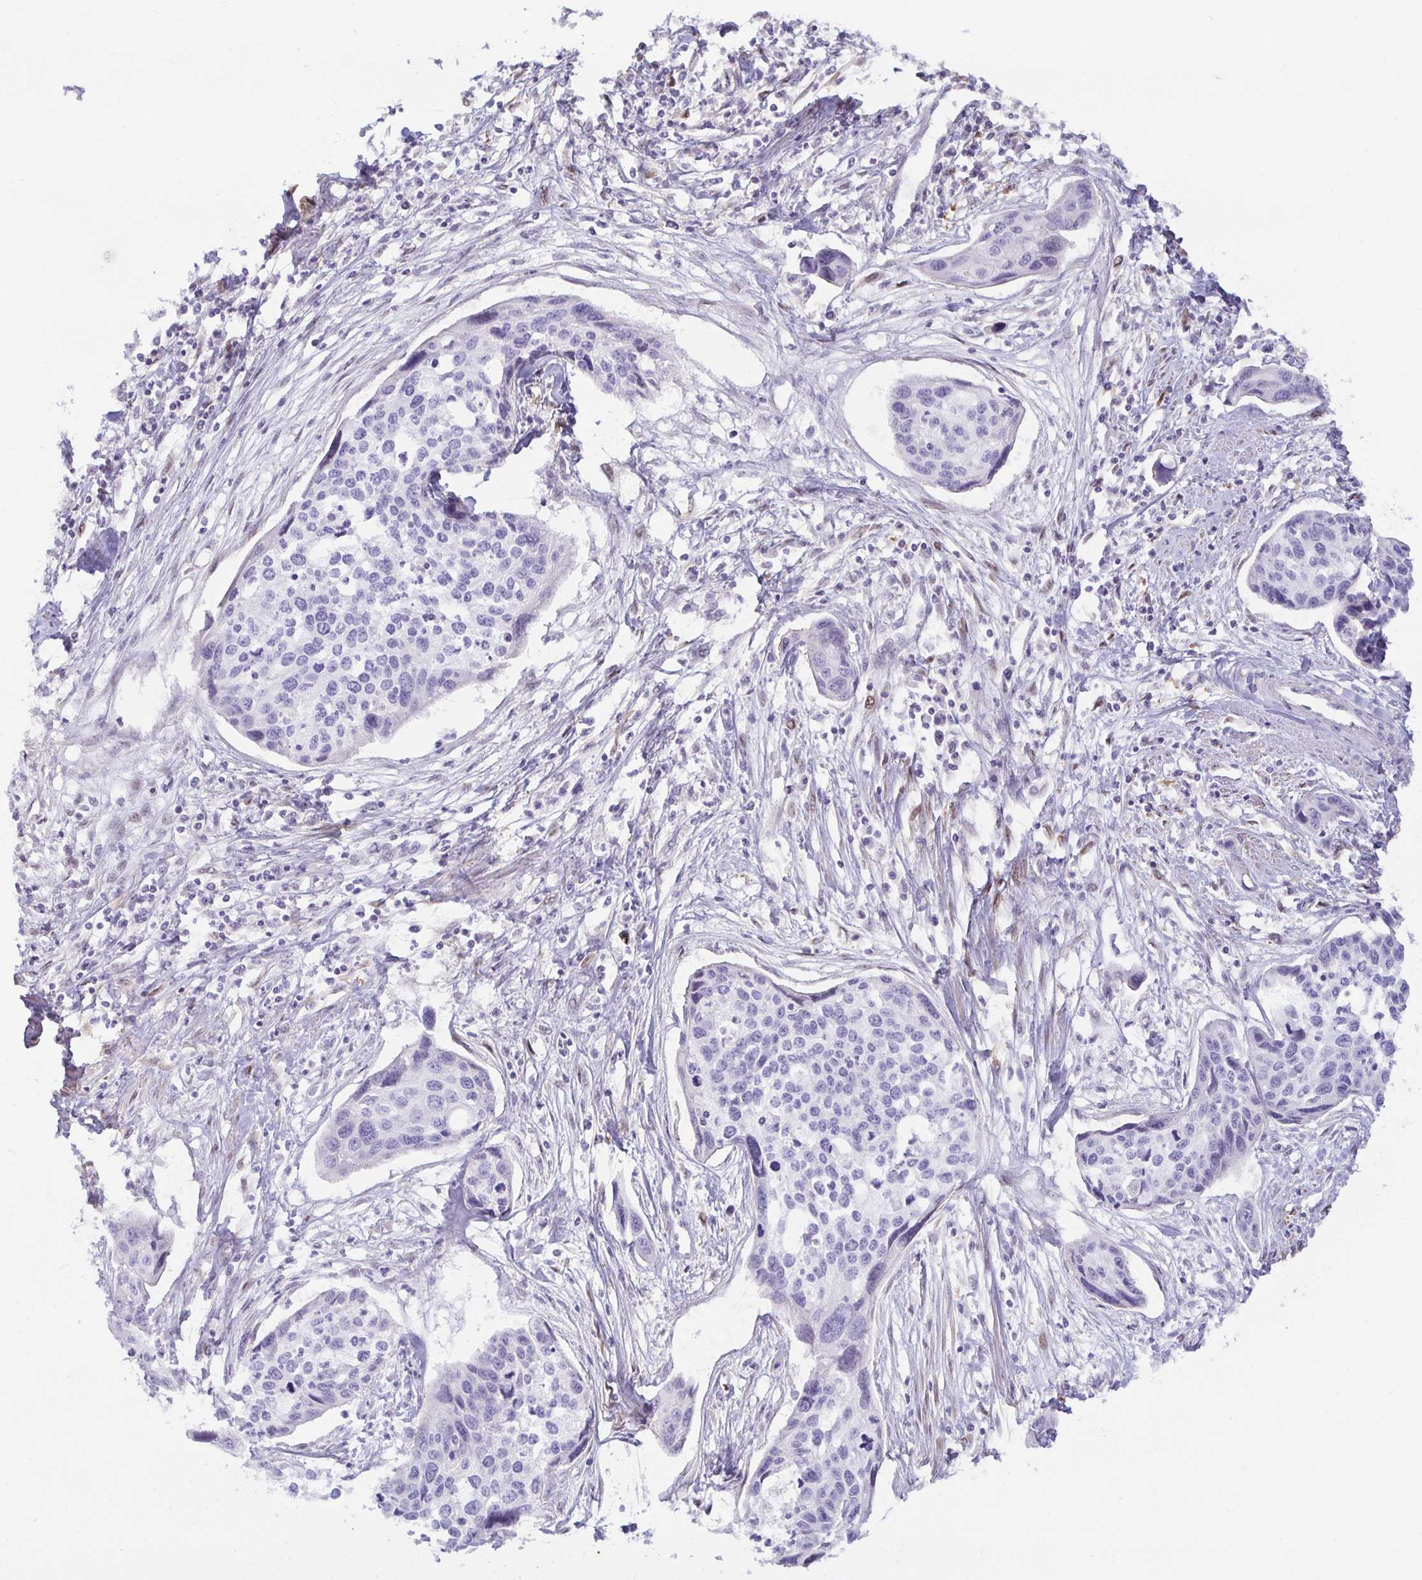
{"staining": {"intensity": "negative", "quantity": "none", "location": "none"}, "tissue": "cervical cancer", "cell_type": "Tumor cells", "image_type": "cancer", "snomed": [{"axis": "morphology", "description": "Squamous cell carcinoma, NOS"}, {"axis": "topography", "description": "Cervix"}], "caption": "Immunohistochemistry (IHC) of squamous cell carcinoma (cervical) shows no expression in tumor cells. (DAB immunohistochemistry visualized using brightfield microscopy, high magnification).", "gene": "SPAG4", "patient": {"sex": "female", "age": 31}}